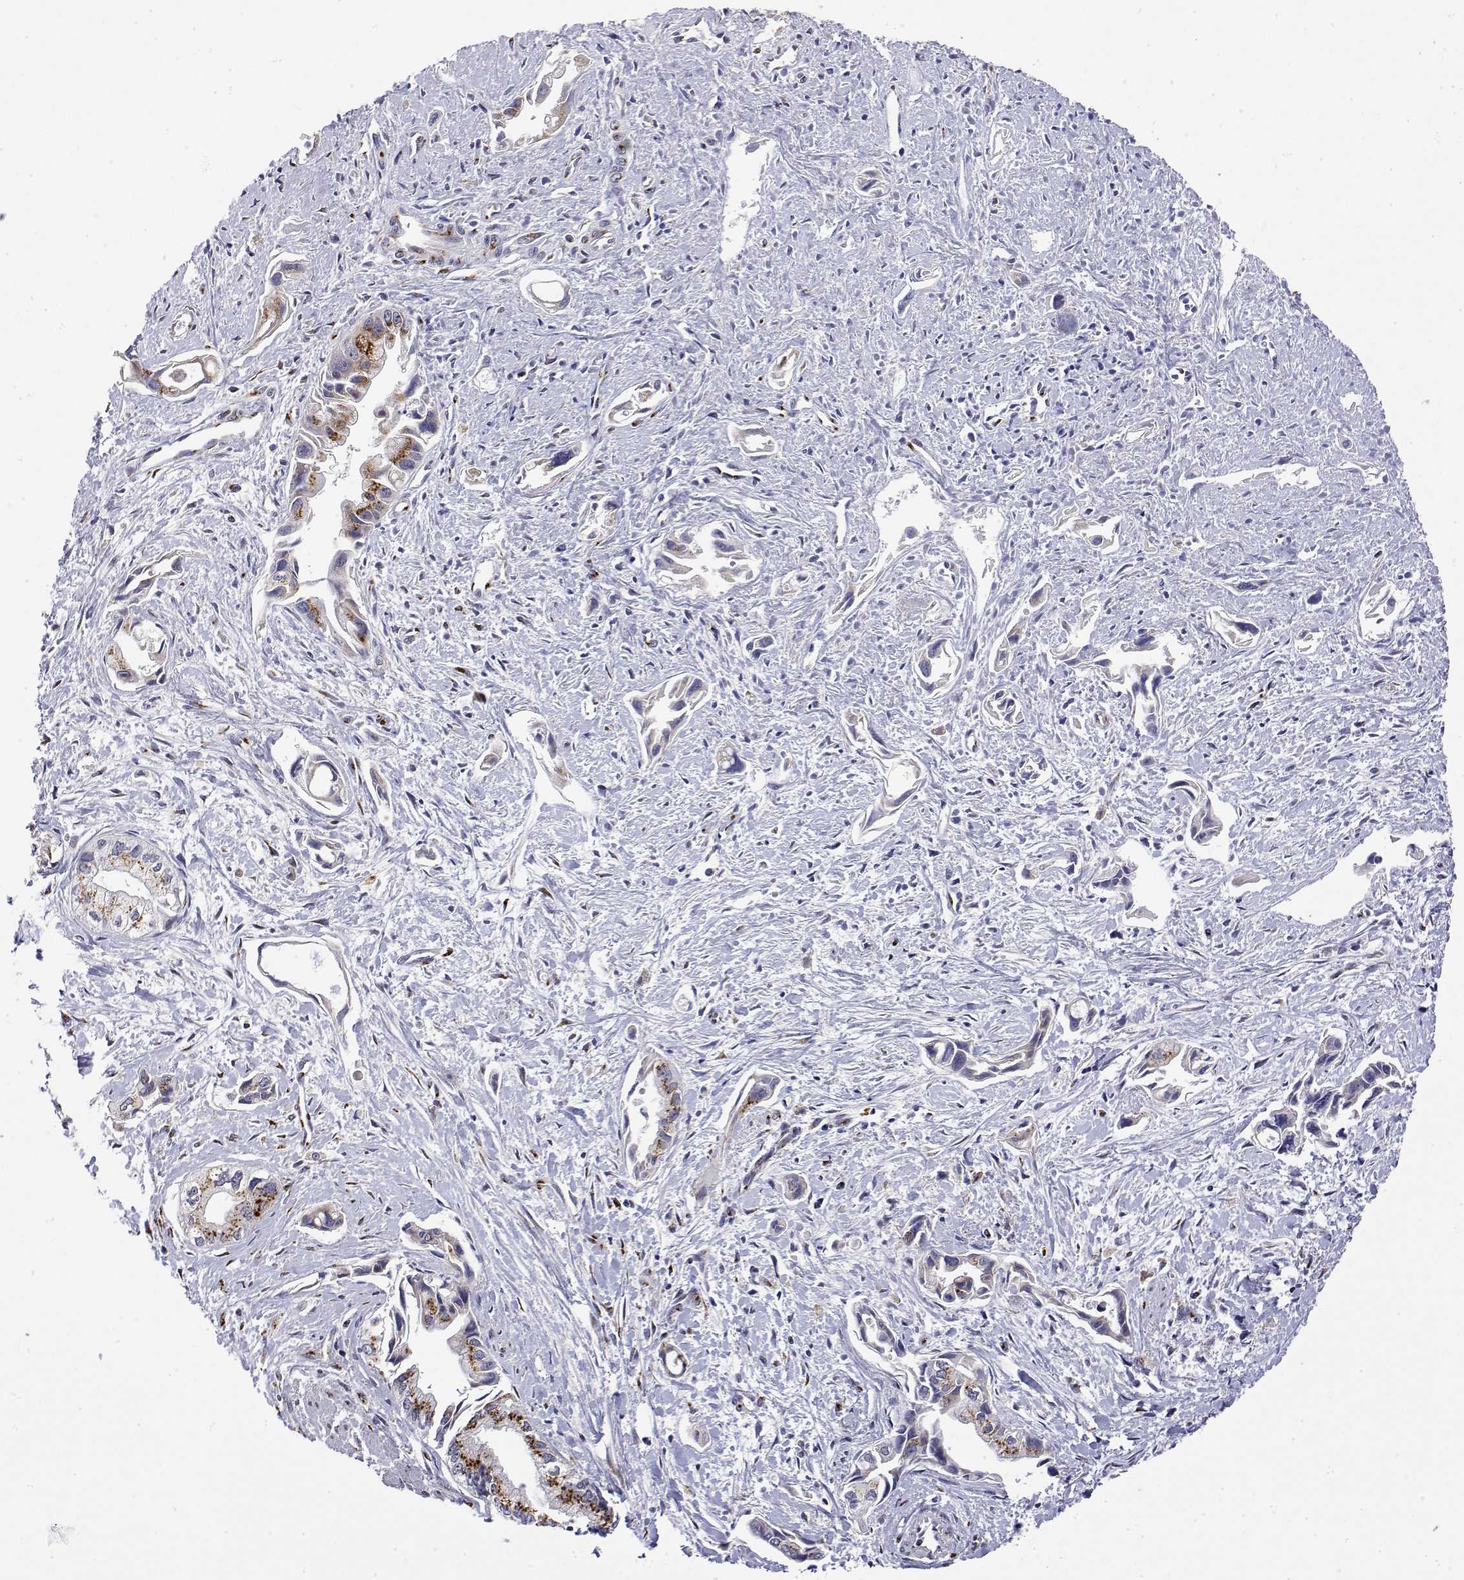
{"staining": {"intensity": "strong", "quantity": "25%-75%", "location": "cytoplasmic/membranous"}, "tissue": "pancreatic cancer", "cell_type": "Tumor cells", "image_type": "cancer", "snomed": [{"axis": "morphology", "description": "Adenocarcinoma, NOS"}, {"axis": "topography", "description": "Pancreas"}], "caption": "Brown immunohistochemical staining in human adenocarcinoma (pancreatic) displays strong cytoplasmic/membranous positivity in about 25%-75% of tumor cells.", "gene": "YIPF3", "patient": {"sex": "female", "age": 61}}